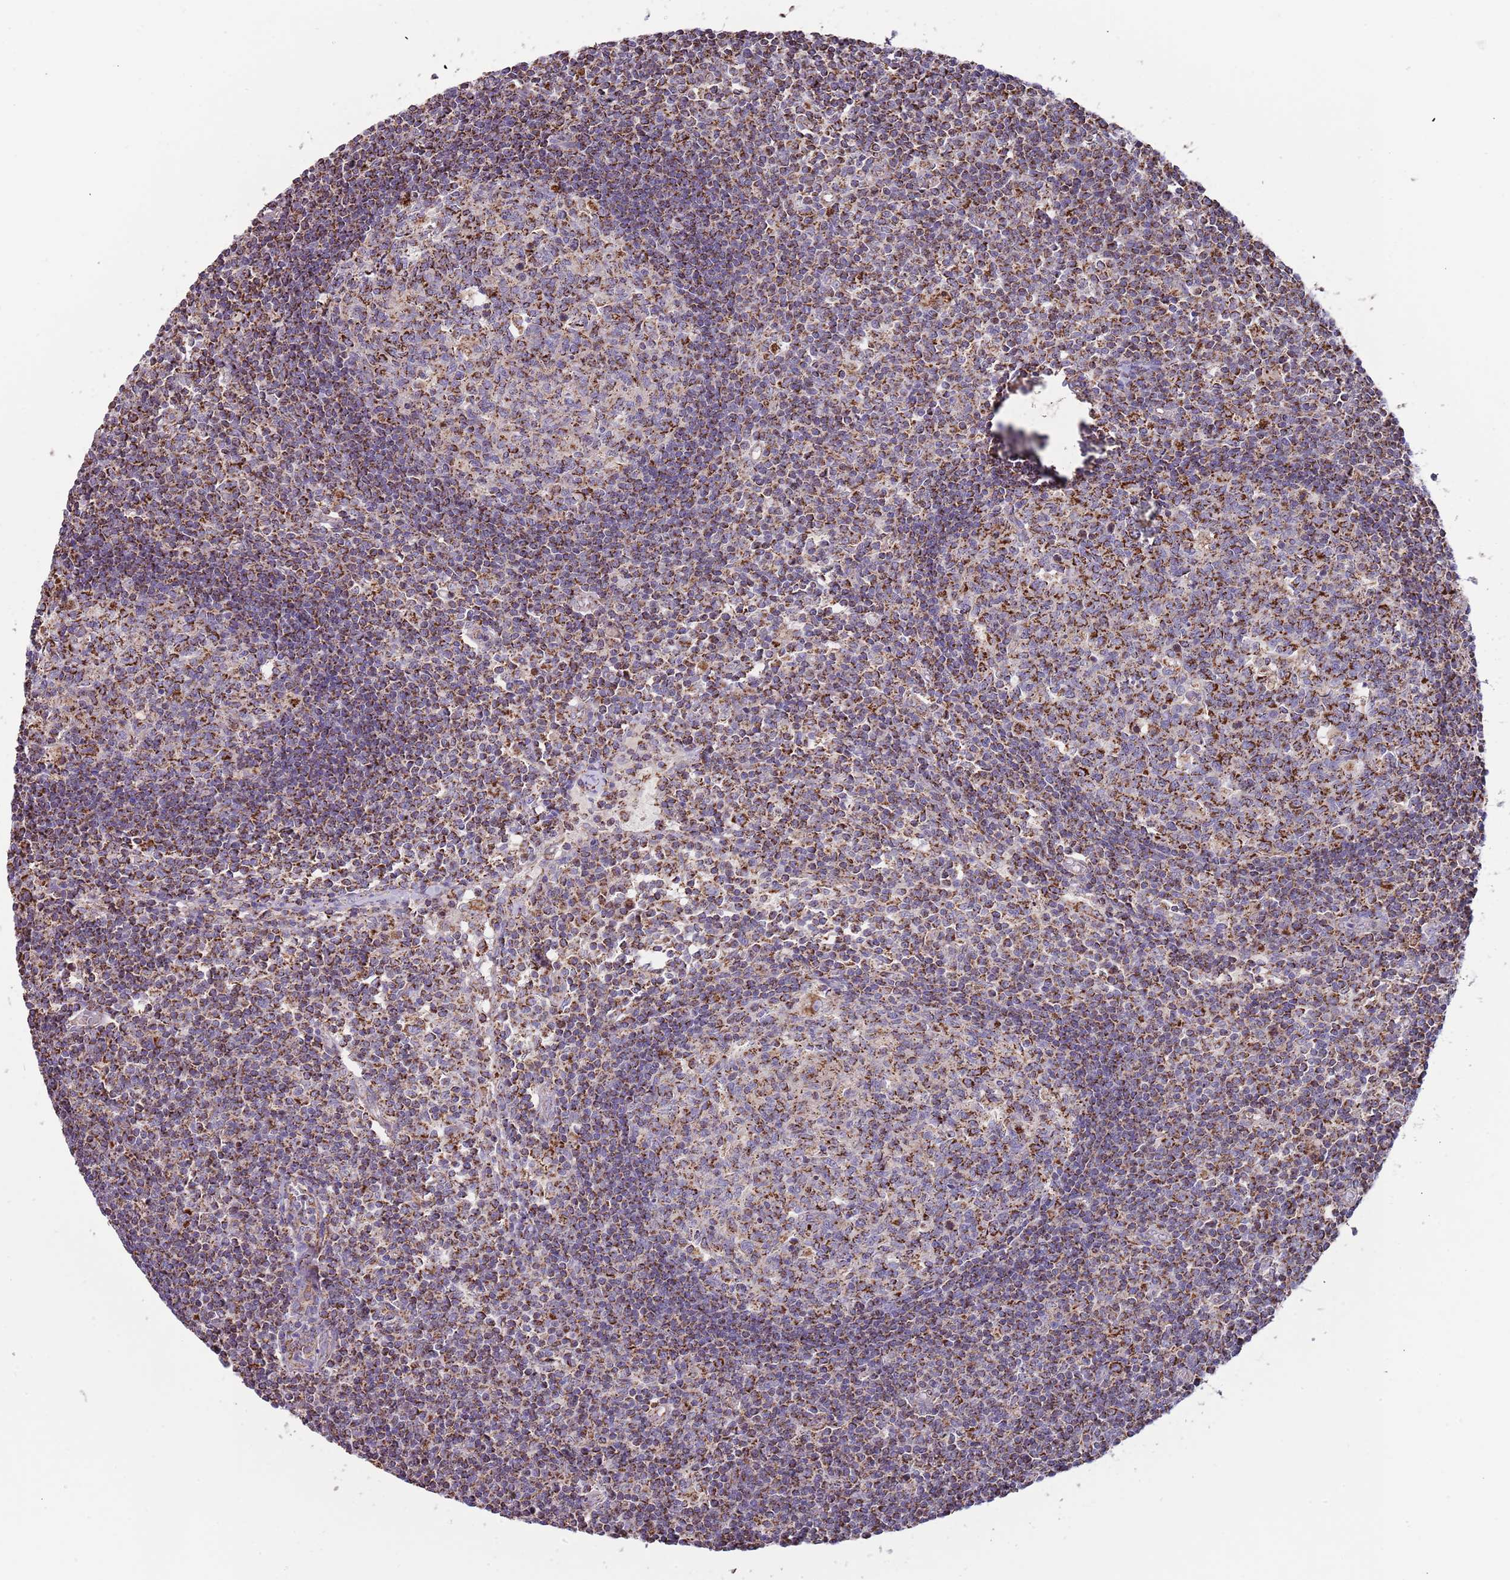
{"staining": {"intensity": "moderate", "quantity": ">75%", "location": "cytoplasmic/membranous"}, "tissue": "lymph node", "cell_type": "Germinal center cells", "image_type": "normal", "snomed": [{"axis": "morphology", "description": "Normal tissue, NOS"}, {"axis": "topography", "description": "Lymph node"}], "caption": "Immunohistochemistry photomicrograph of benign lymph node: human lymph node stained using IHC reveals medium levels of moderate protein expression localized specifically in the cytoplasmic/membranous of germinal center cells, appearing as a cytoplasmic/membranous brown color.", "gene": "VPS16", "patient": {"sex": "female", "age": 55}}